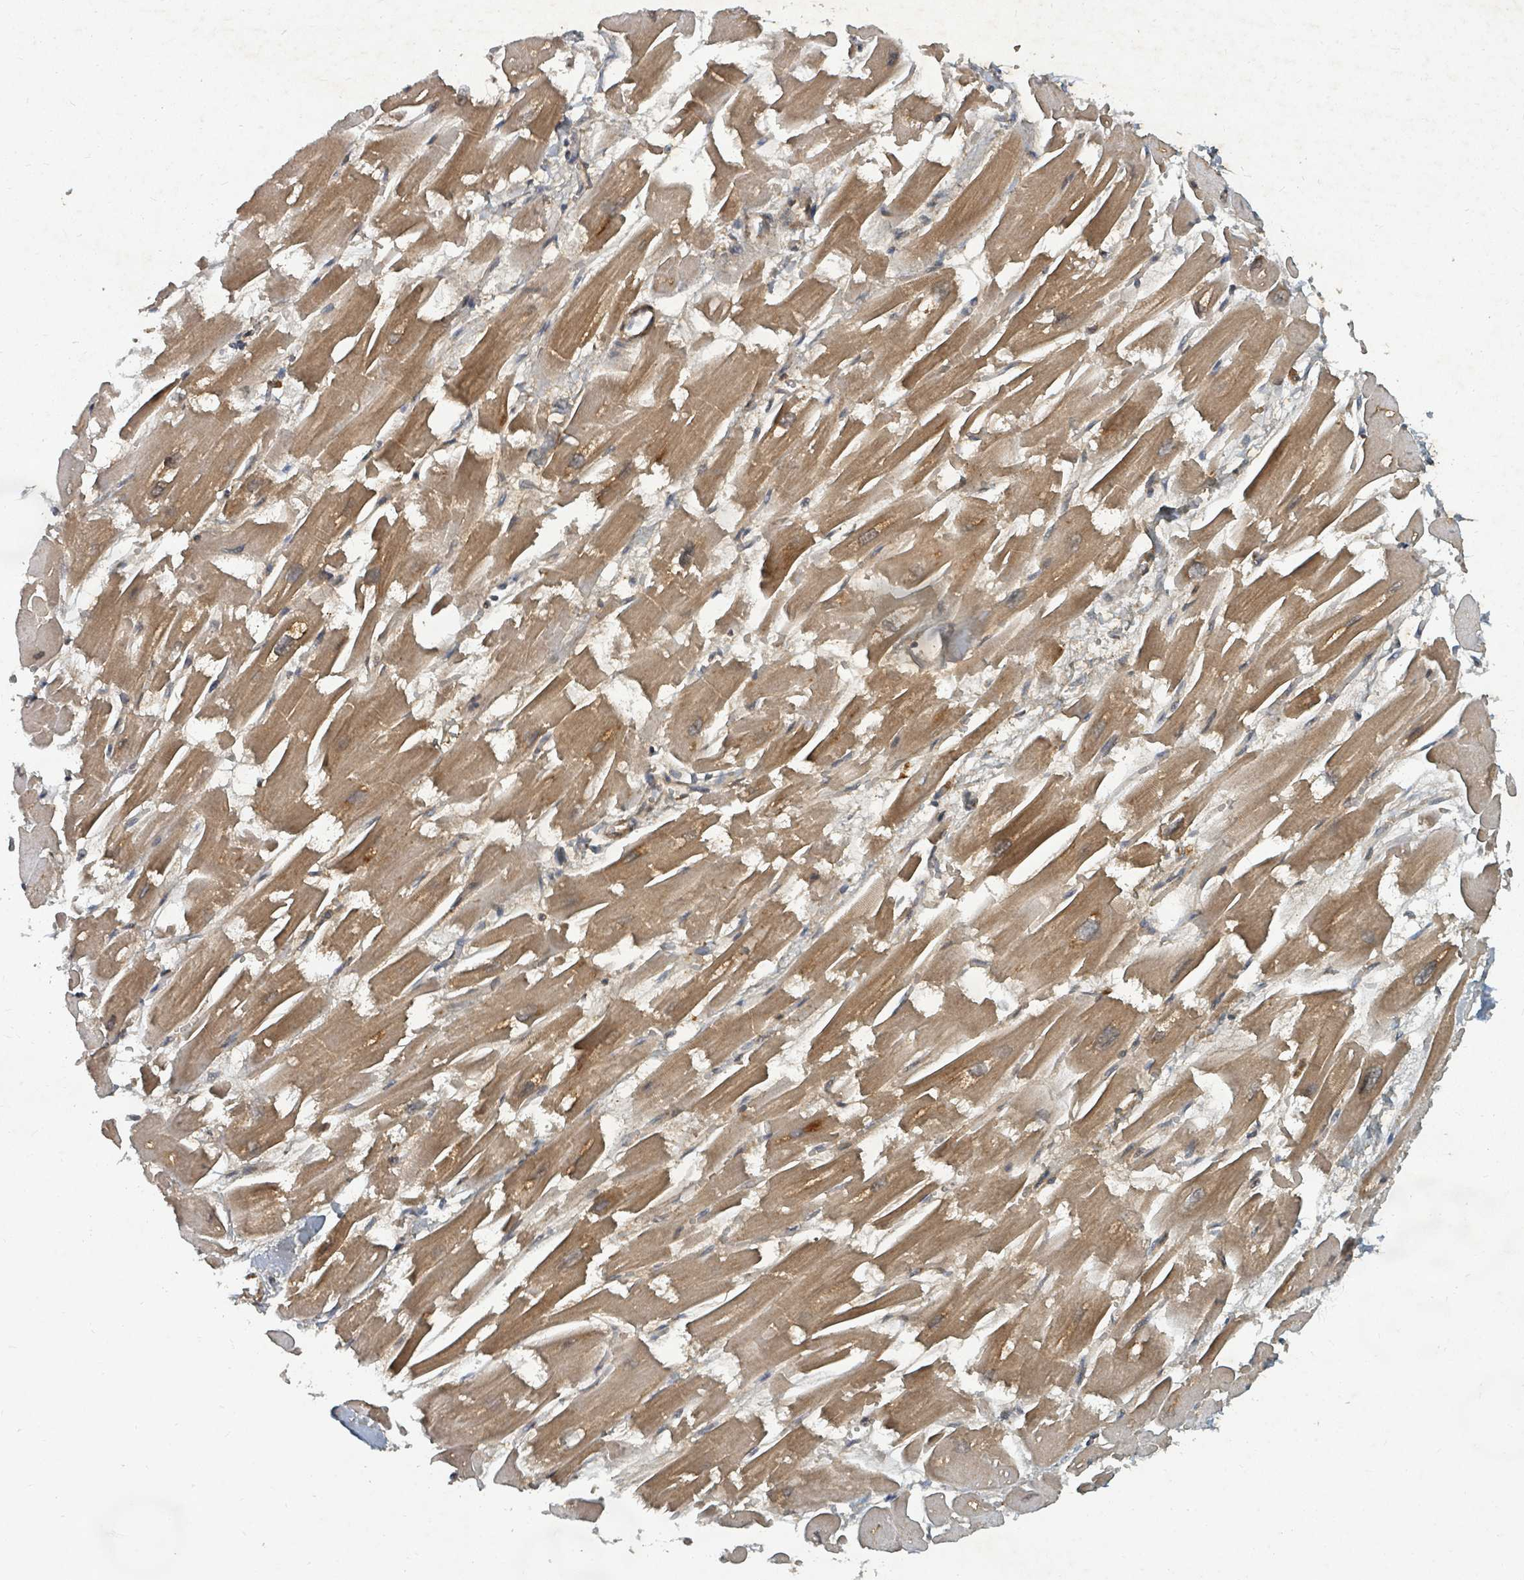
{"staining": {"intensity": "moderate", "quantity": ">75%", "location": "cytoplasmic/membranous,nuclear"}, "tissue": "heart muscle", "cell_type": "Cardiomyocytes", "image_type": "normal", "snomed": [{"axis": "morphology", "description": "Normal tissue, NOS"}, {"axis": "topography", "description": "Heart"}], "caption": "Protein expression by IHC displays moderate cytoplasmic/membranous,nuclear staining in about >75% of cardiomyocytes in normal heart muscle.", "gene": "KDM4E", "patient": {"sex": "male", "age": 54}}